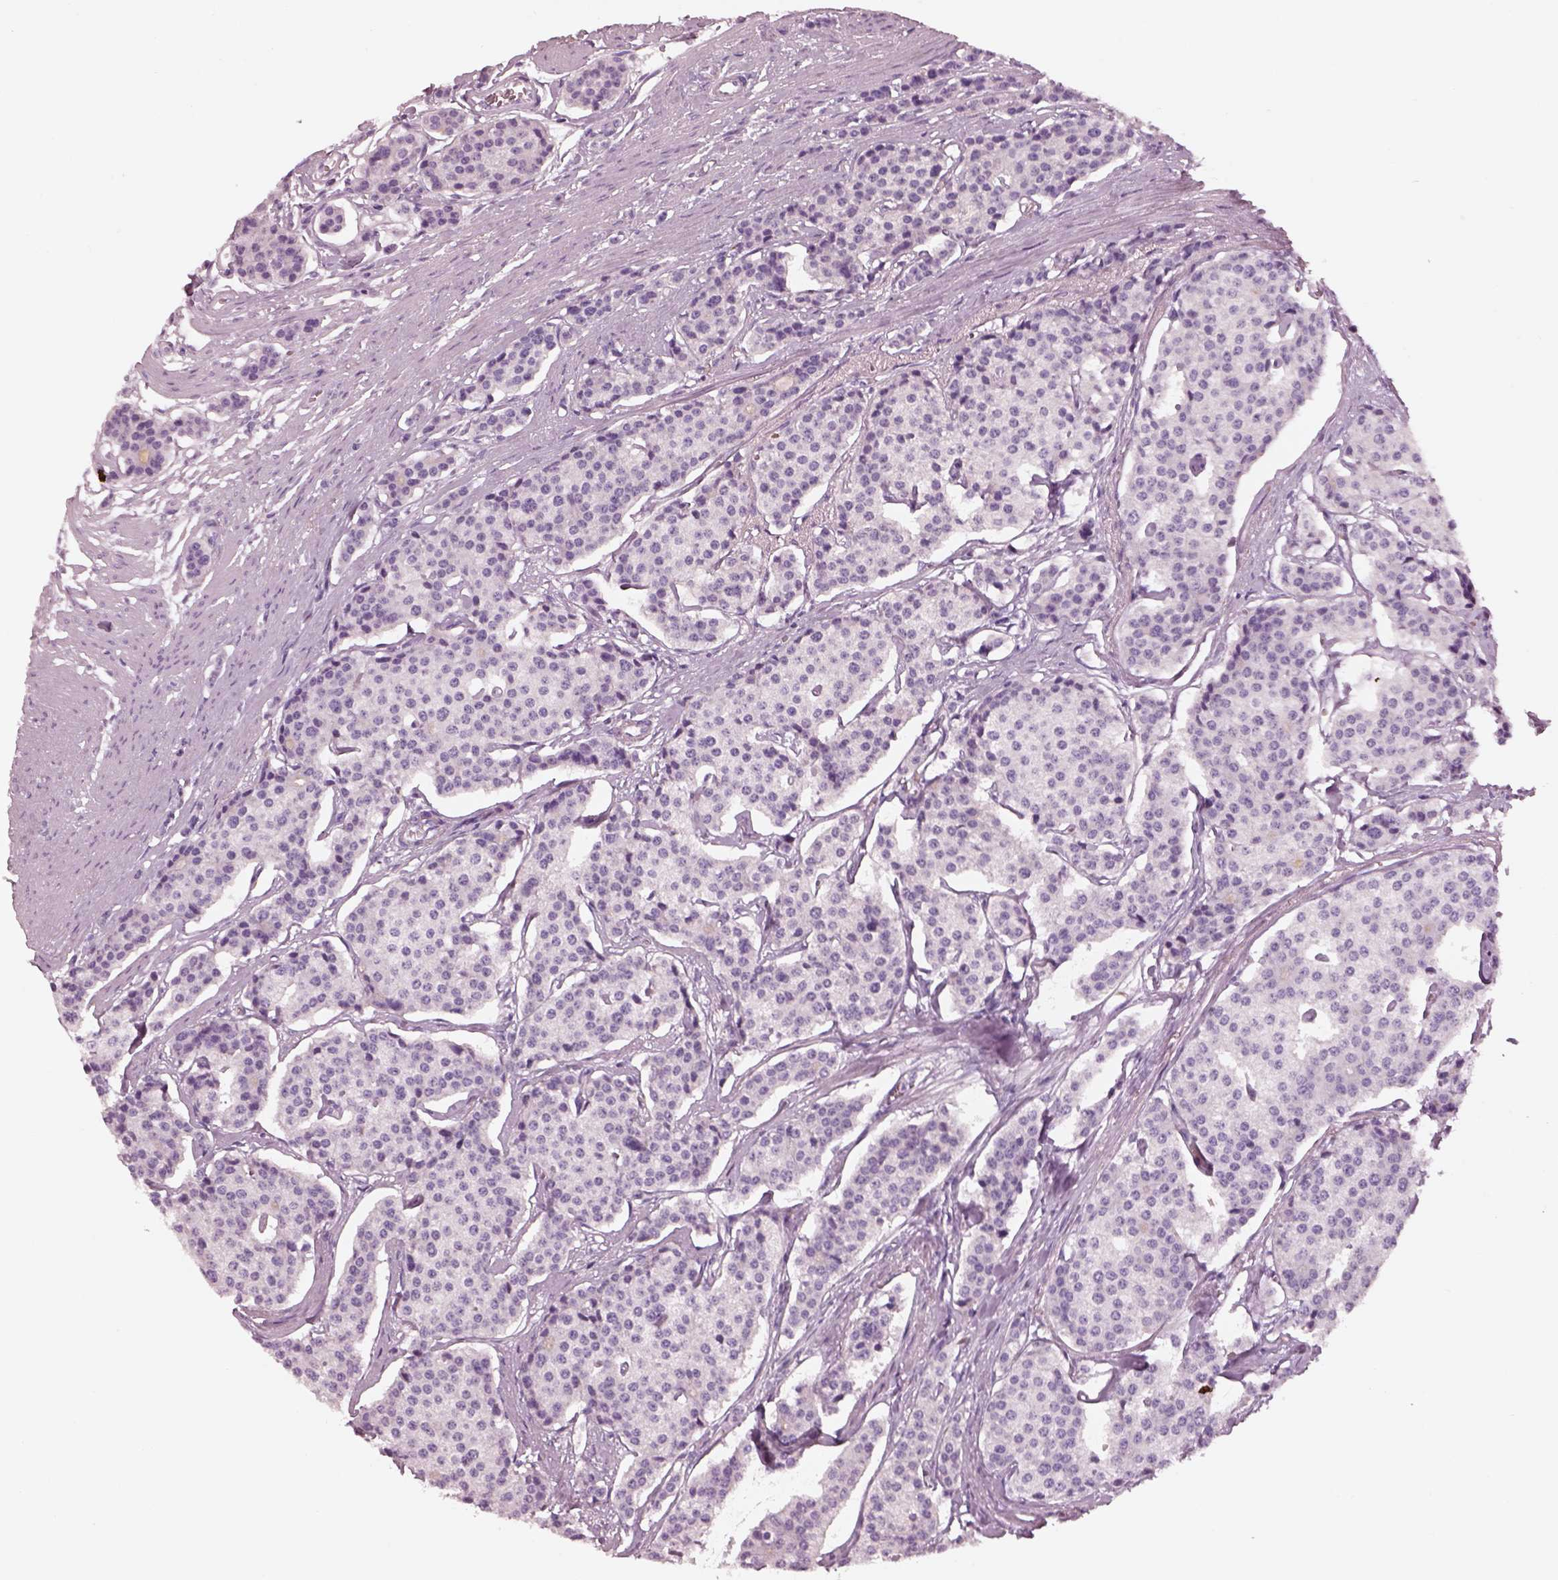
{"staining": {"intensity": "negative", "quantity": "none", "location": "none"}, "tissue": "carcinoid", "cell_type": "Tumor cells", "image_type": "cancer", "snomed": [{"axis": "morphology", "description": "Carcinoid, malignant, NOS"}, {"axis": "topography", "description": "Small intestine"}], "caption": "Tumor cells show no significant protein positivity in carcinoid.", "gene": "ELSPBP1", "patient": {"sex": "female", "age": 65}}